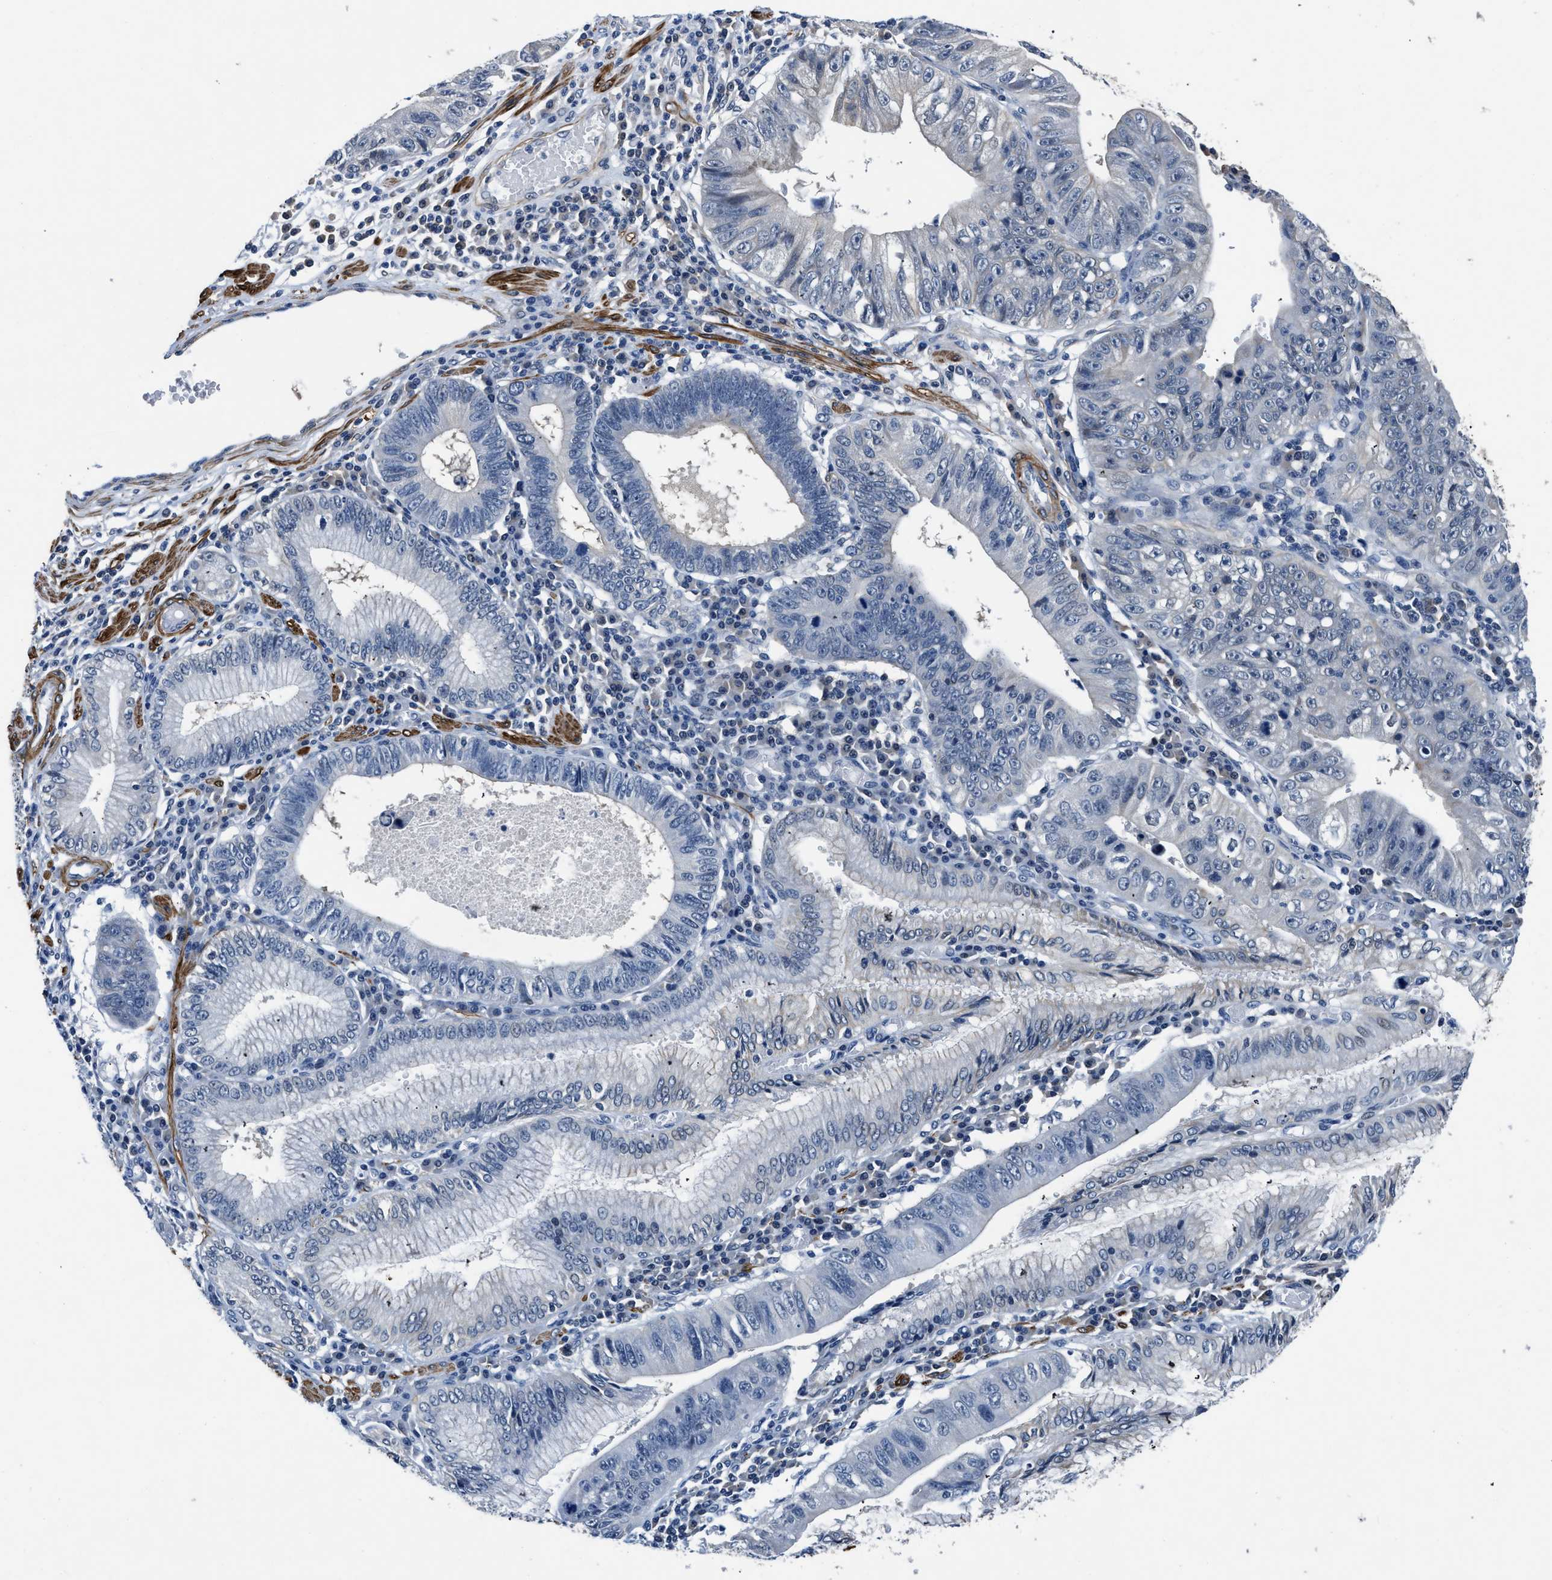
{"staining": {"intensity": "negative", "quantity": "none", "location": "none"}, "tissue": "stomach cancer", "cell_type": "Tumor cells", "image_type": "cancer", "snomed": [{"axis": "morphology", "description": "Adenocarcinoma, NOS"}, {"axis": "topography", "description": "Stomach"}], "caption": "The photomicrograph displays no staining of tumor cells in stomach adenocarcinoma. Brightfield microscopy of IHC stained with DAB (brown) and hematoxylin (blue), captured at high magnification.", "gene": "LANCL2", "patient": {"sex": "male", "age": 59}}